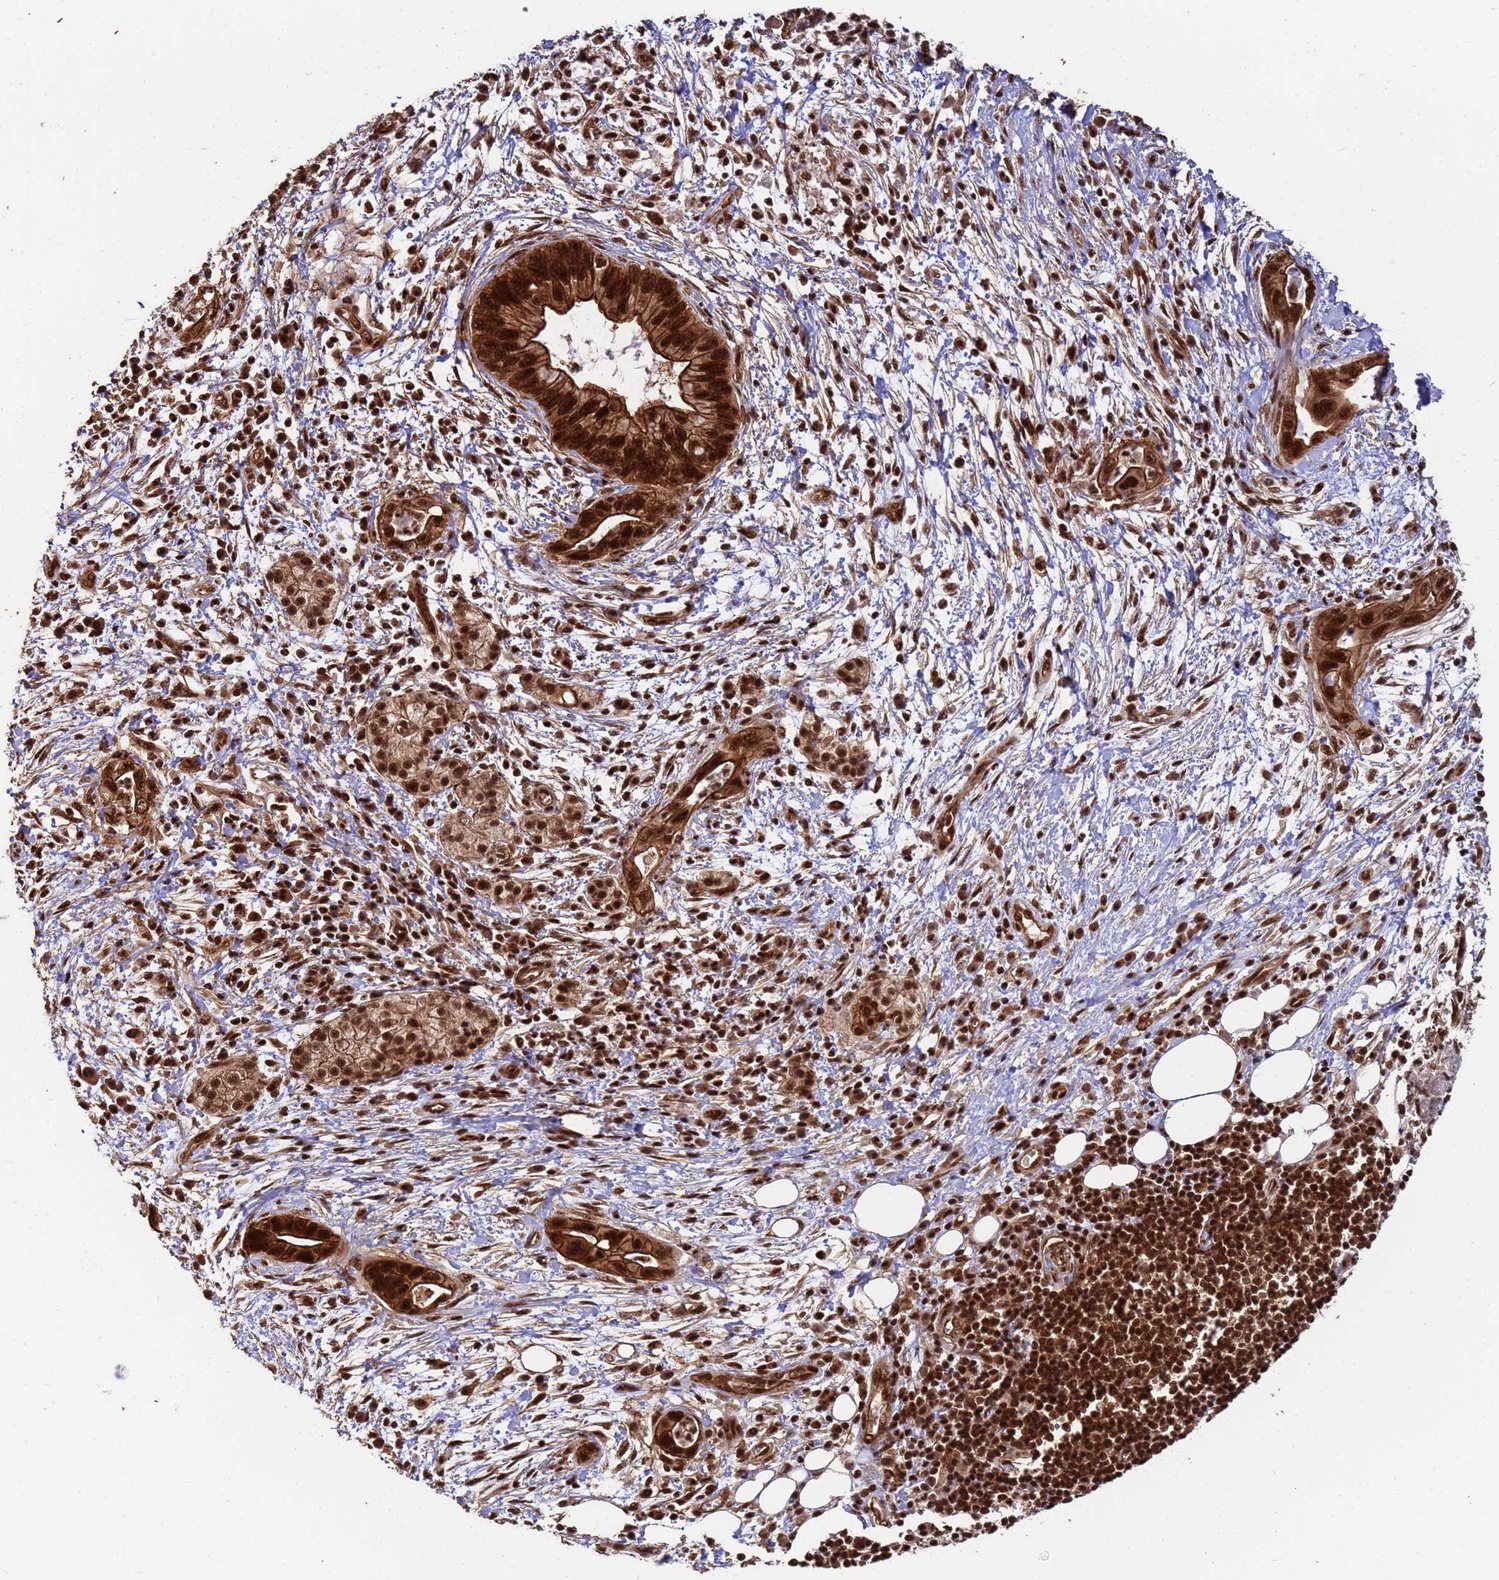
{"staining": {"intensity": "strong", "quantity": ">75%", "location": "cytoplasmic/membranous,nuclear"}, "tissue": "pancreatic cancer", "cell_type": "Tumor cells", "image_type": "cancer", "snomed": [{"axis": "morphology", "description": "Adenocarcinoma, NOS"}, {"axis": "topography", "description": "Pancreas"}], "caption": "Pancreatic cancer (adenocarcinoma) tissue reveals strong cytoplasmic/membranous and nuclear positivity in about >75% of tumor cells, visualized by immunohistochemistry. (IHC, brightfield microscopy, high magnification).", "gene": "SYF2", "patient": {"sex": "male", "age": 75}}